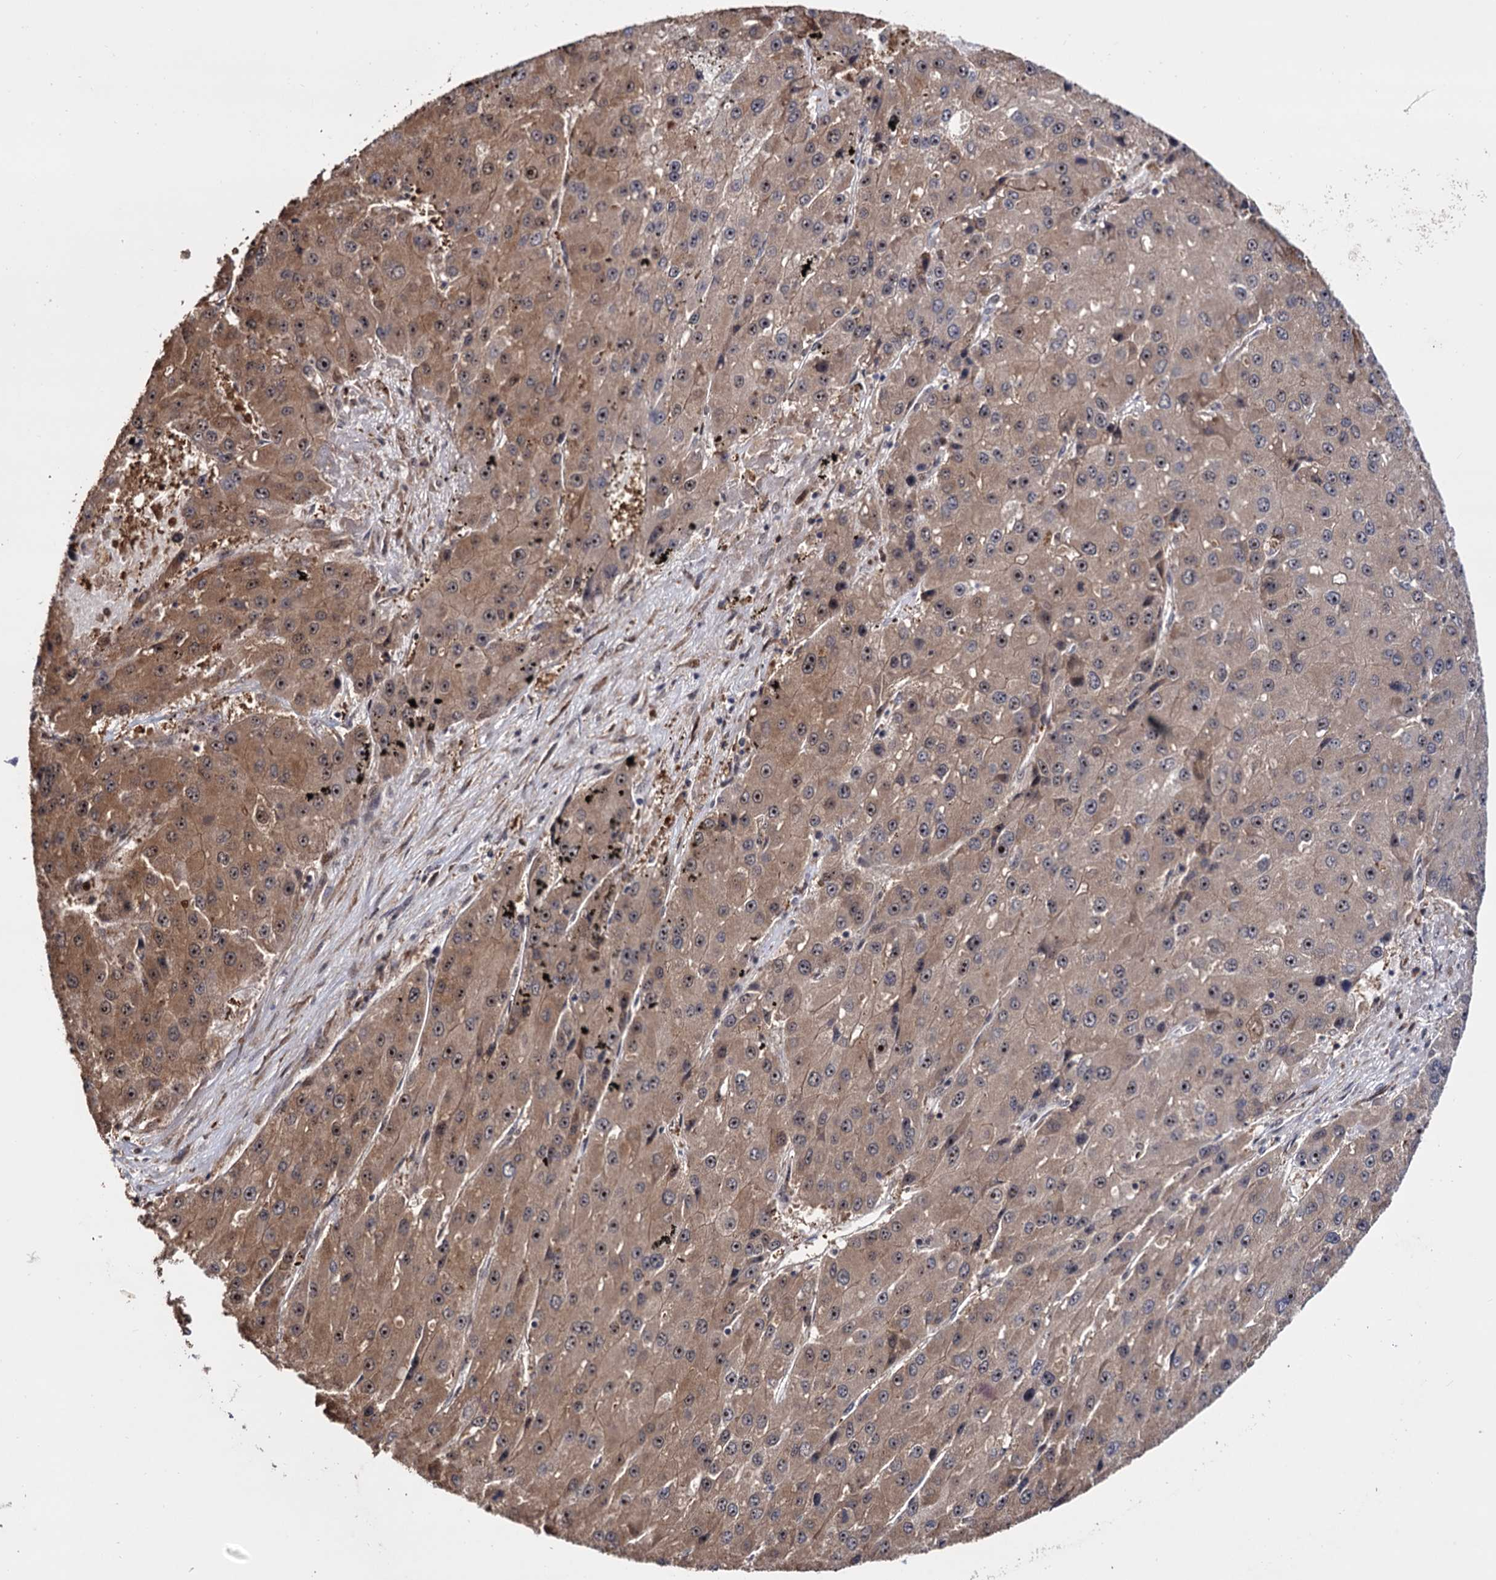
{"staining": {"intensity": "moderate", "quantity": ">75%", "location": "cytoplasmic/membranous,nuclear"}, "tissue": "liver cancer", "cell_type": "Tumor cells", "image_type": "cancer", "snomed": [{"axis": "morphology", "description": "Carcinoma, Hepatocellular, NOS"}, {"axis": "topography", "description": "Liver"}], "caption": "IHC (DAB) staining of human liver cancer reveals moderate cytoplasmic/membranous and nuclear protein expression in about >75% of tumor cells.", "gene": "PIGB", "patient": {"sex": "female", "age": 73}}